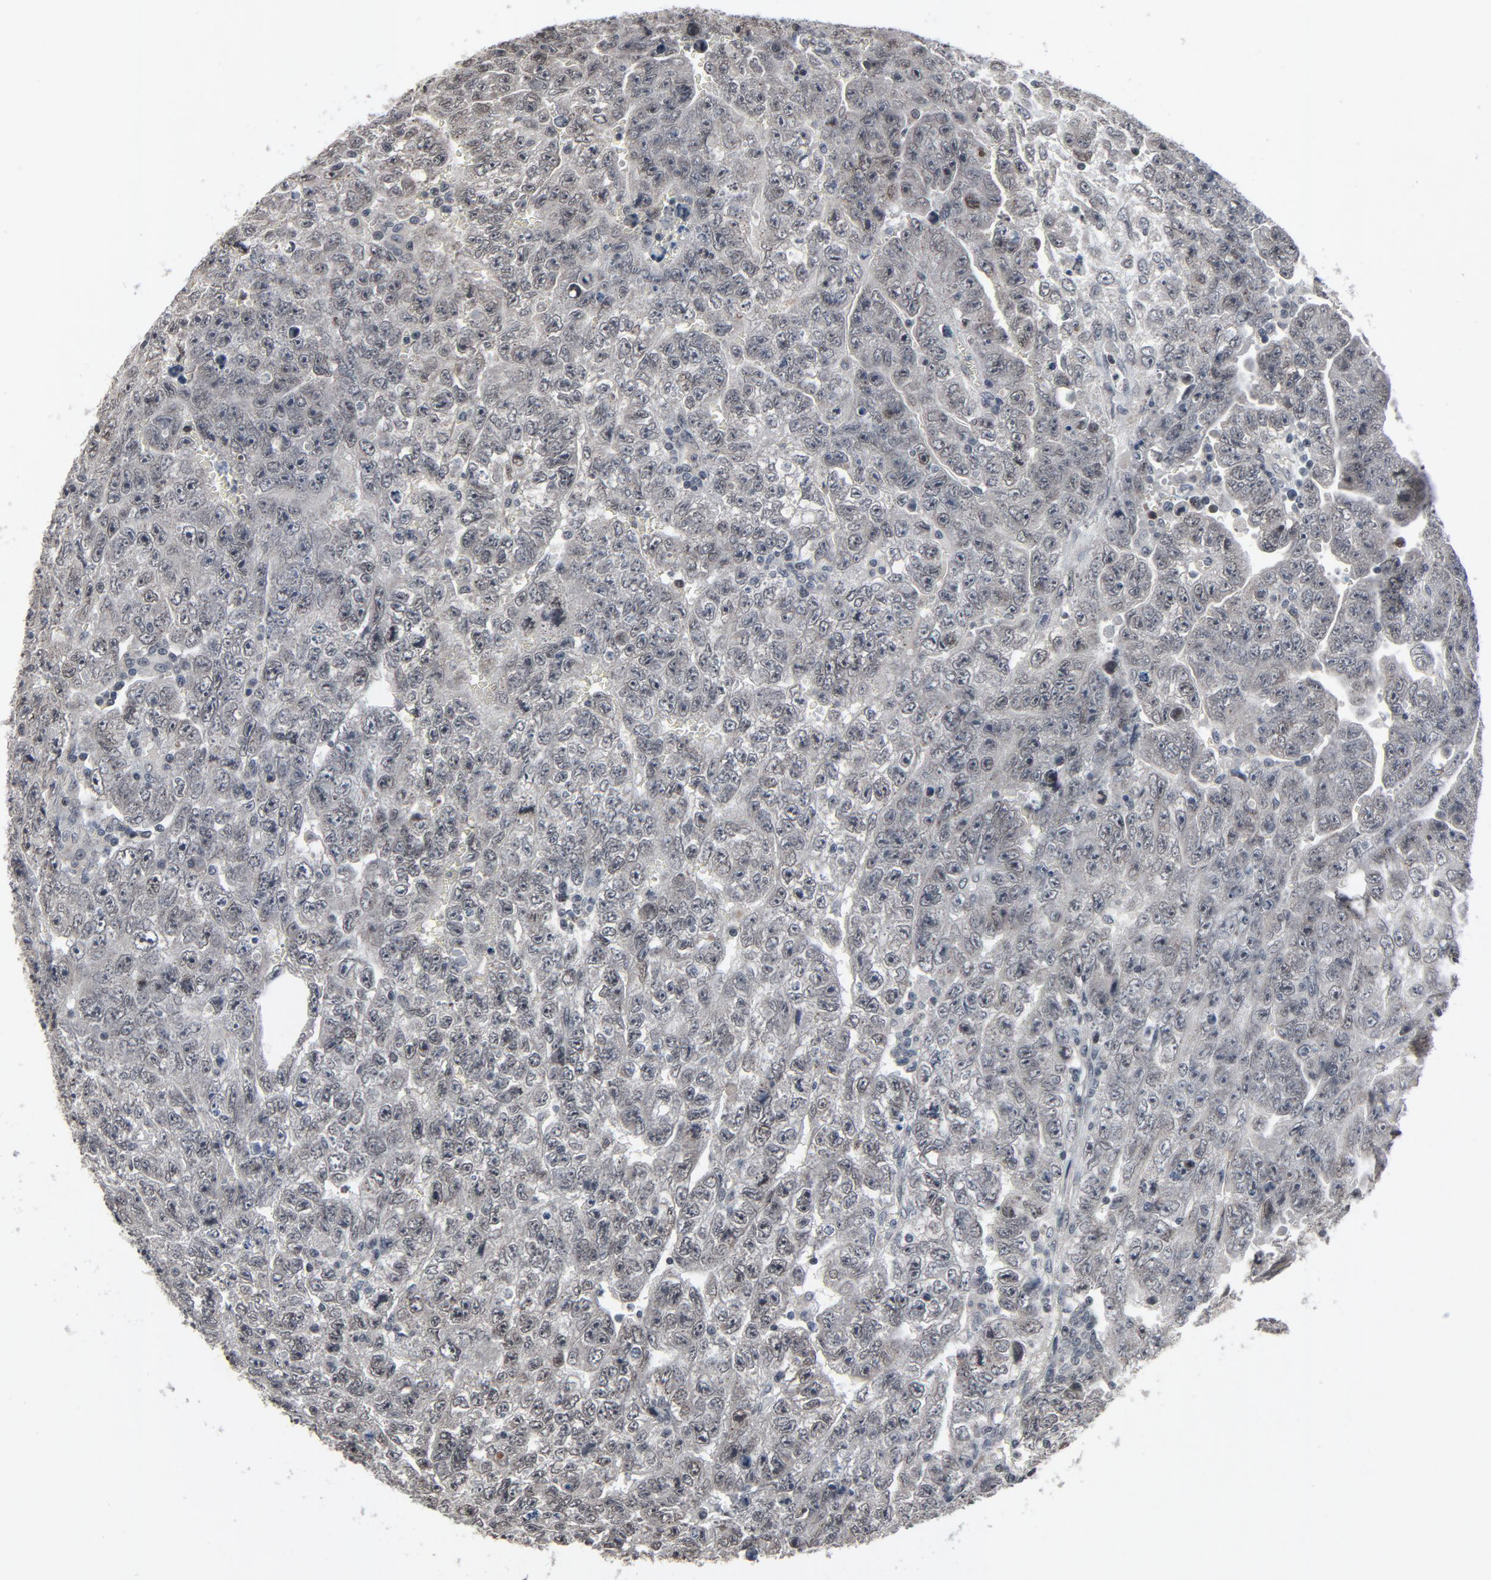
{"staining": {"intensity": "weak", "quantity": "<25%", "location": "cytoplasmic/membranous,nuclear"}, "tissue": "testis cancer", "cell_type": "Tumor cells", "image_type": "cancer", "snomed": [{"axis": "morphology", "description": "Carcinoma, Embryonal, NOS"}, {"axis": "topography", "description": "Testis"}], "caption": "There is no significant staining in tumor cells of testis embryonal carcinoma. (DAB (3,3'-diaminobenzidine) immunohistochemistry (IHC) with hematoxylin counter stain).", "gene": "POM121", "patient": {"sex": "male", "age": 28}}